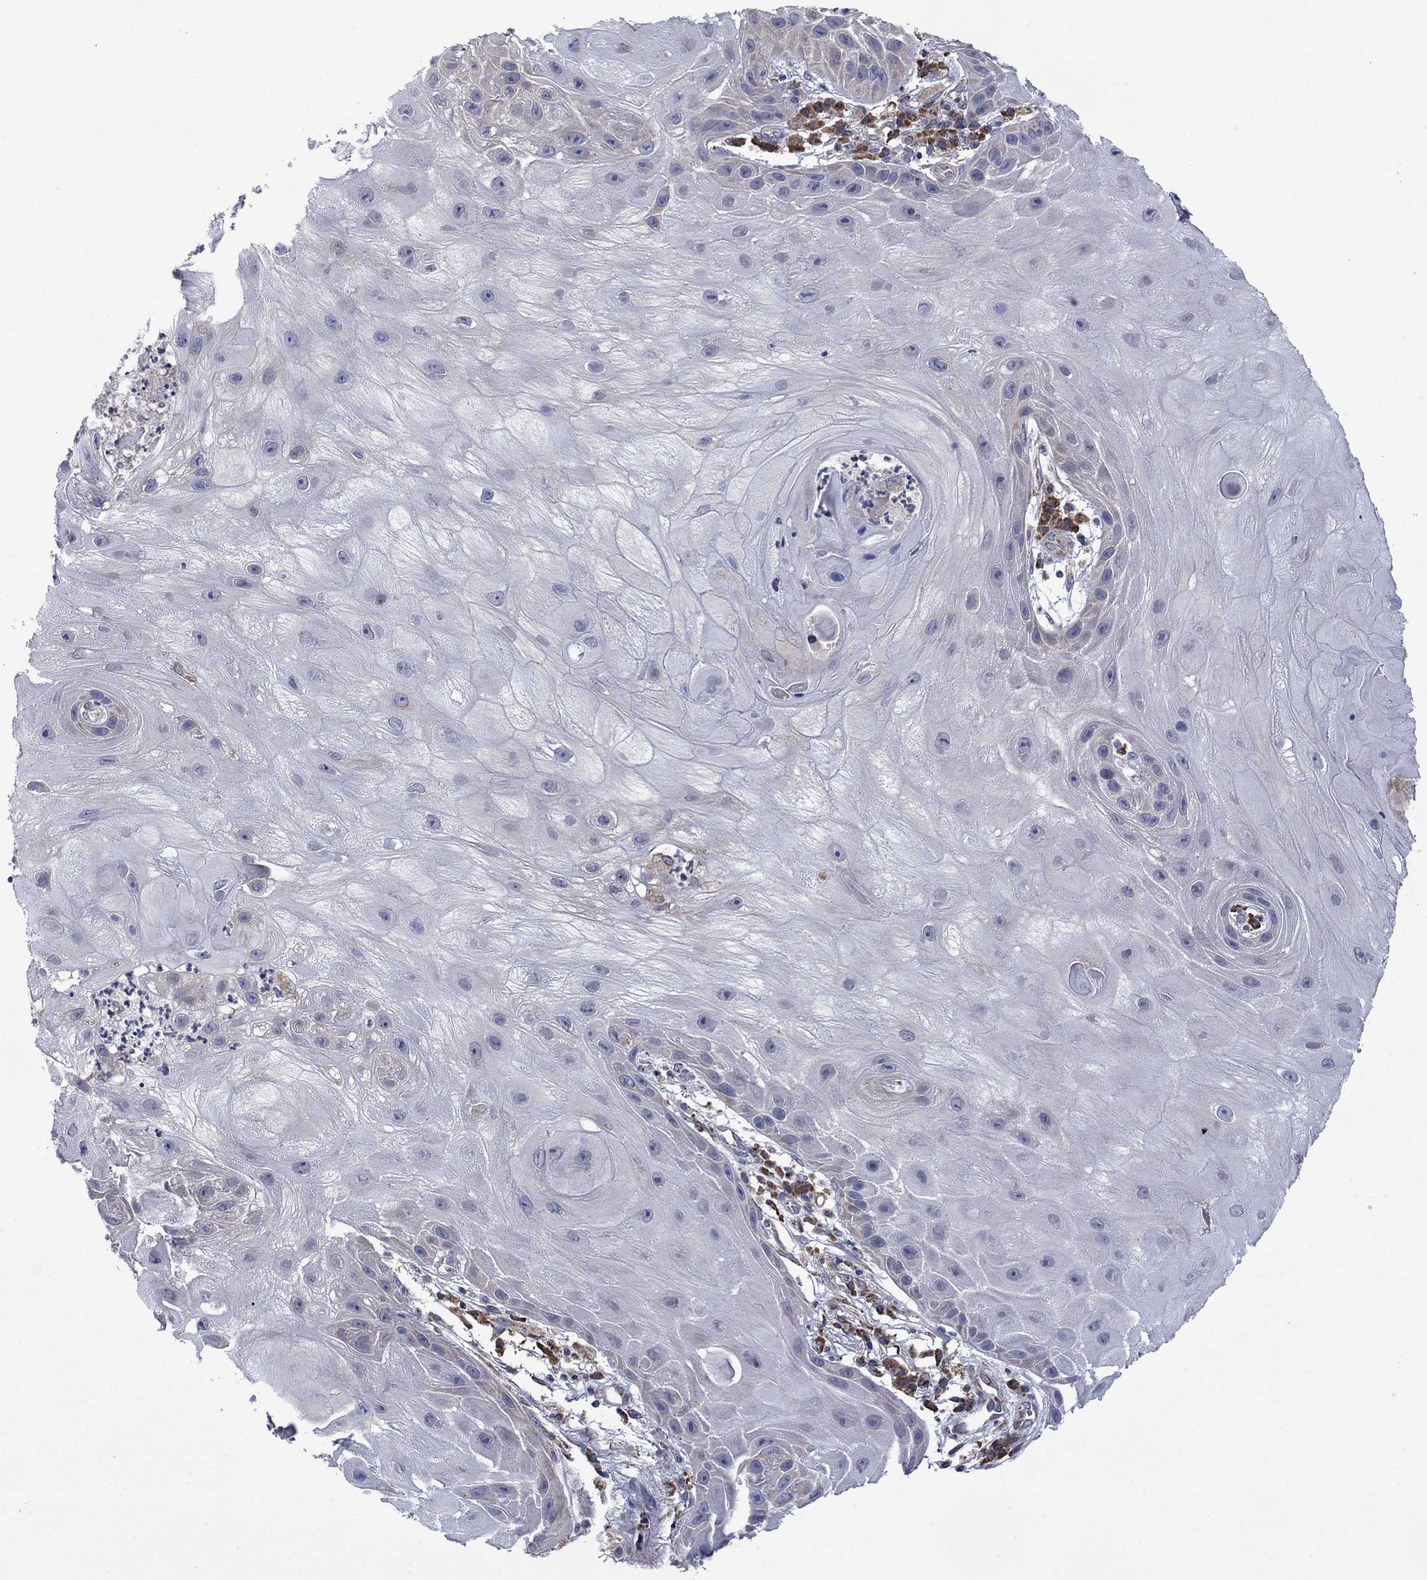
{"staining": {"intensity": "negative", "quantity": "none", "location": "none"}, "tissue": "skin cancer", "cell_type": "Tumor cells", "image_type": "cancer", "snomed": [{"axis": "morphology", "description": "Normal tissue, NOS"}, {"axis": "morphology", "description": "Squamous cell carcinoma, NOS"}, {"axis": "topography", "description": "Skin"}], "caption": "Immunohistochemical staining of skin cancer demonstrates no significant expression in tumor cells.", "gene": "FURIN", "patient": {"sex": "male", "age": 79}}